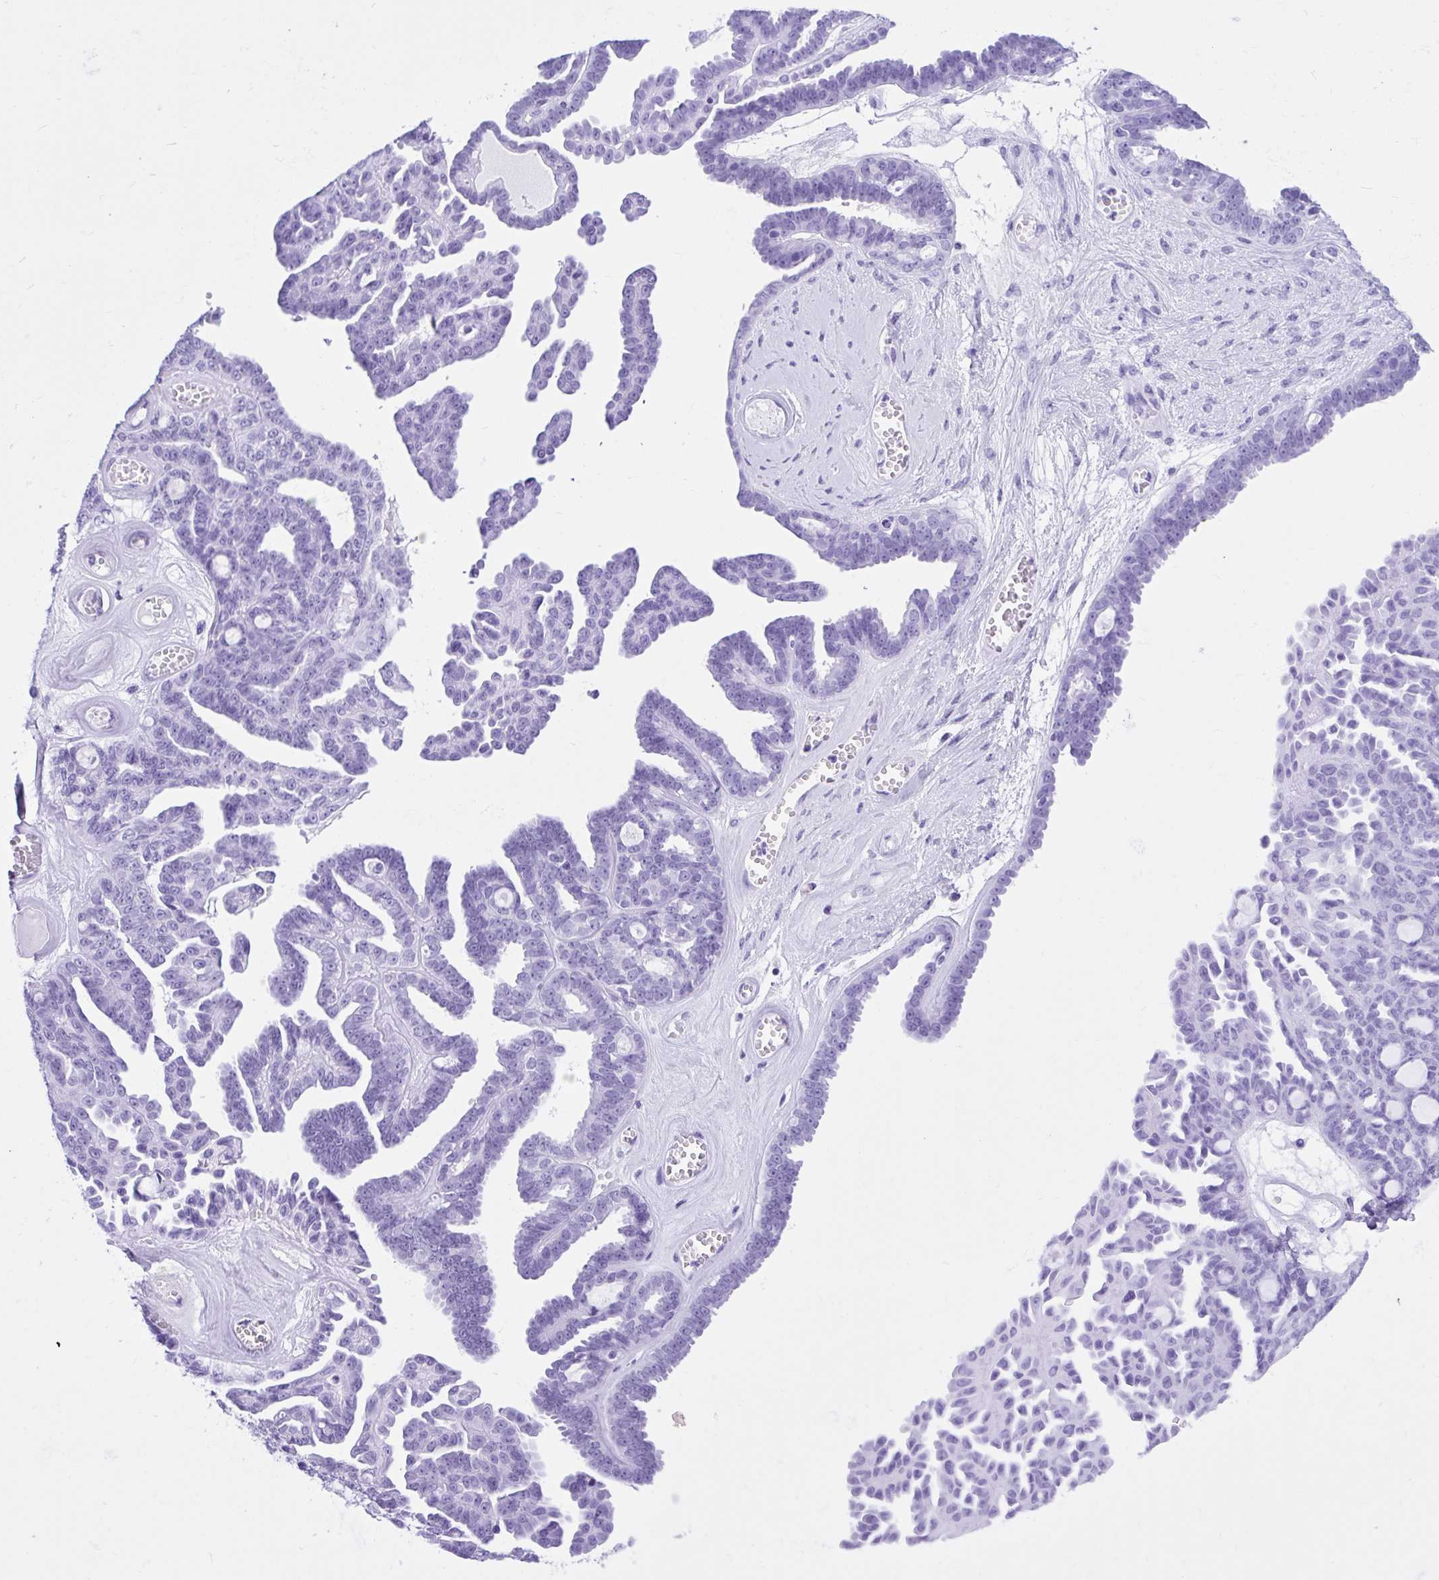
{"staining": {"intensity": "negative", "quantity": "none", "location": "none"}, "tissue": "ovarian cancer", "cell_type": "Tumor cells", "image_type": "cancer", "snomed": [{"axis": "morphology", "description": "Cystadenocarcinoma, serous, NOS"}, {"axis": "topography", "description": "Ovary"}], "caption": "This is an IHC histopathology image of ovarian serous cystadenocarcinoma. There is no expression in tumor cells.", "gene": "TLN2", "patient": {"sex": "female", "age": 71}}